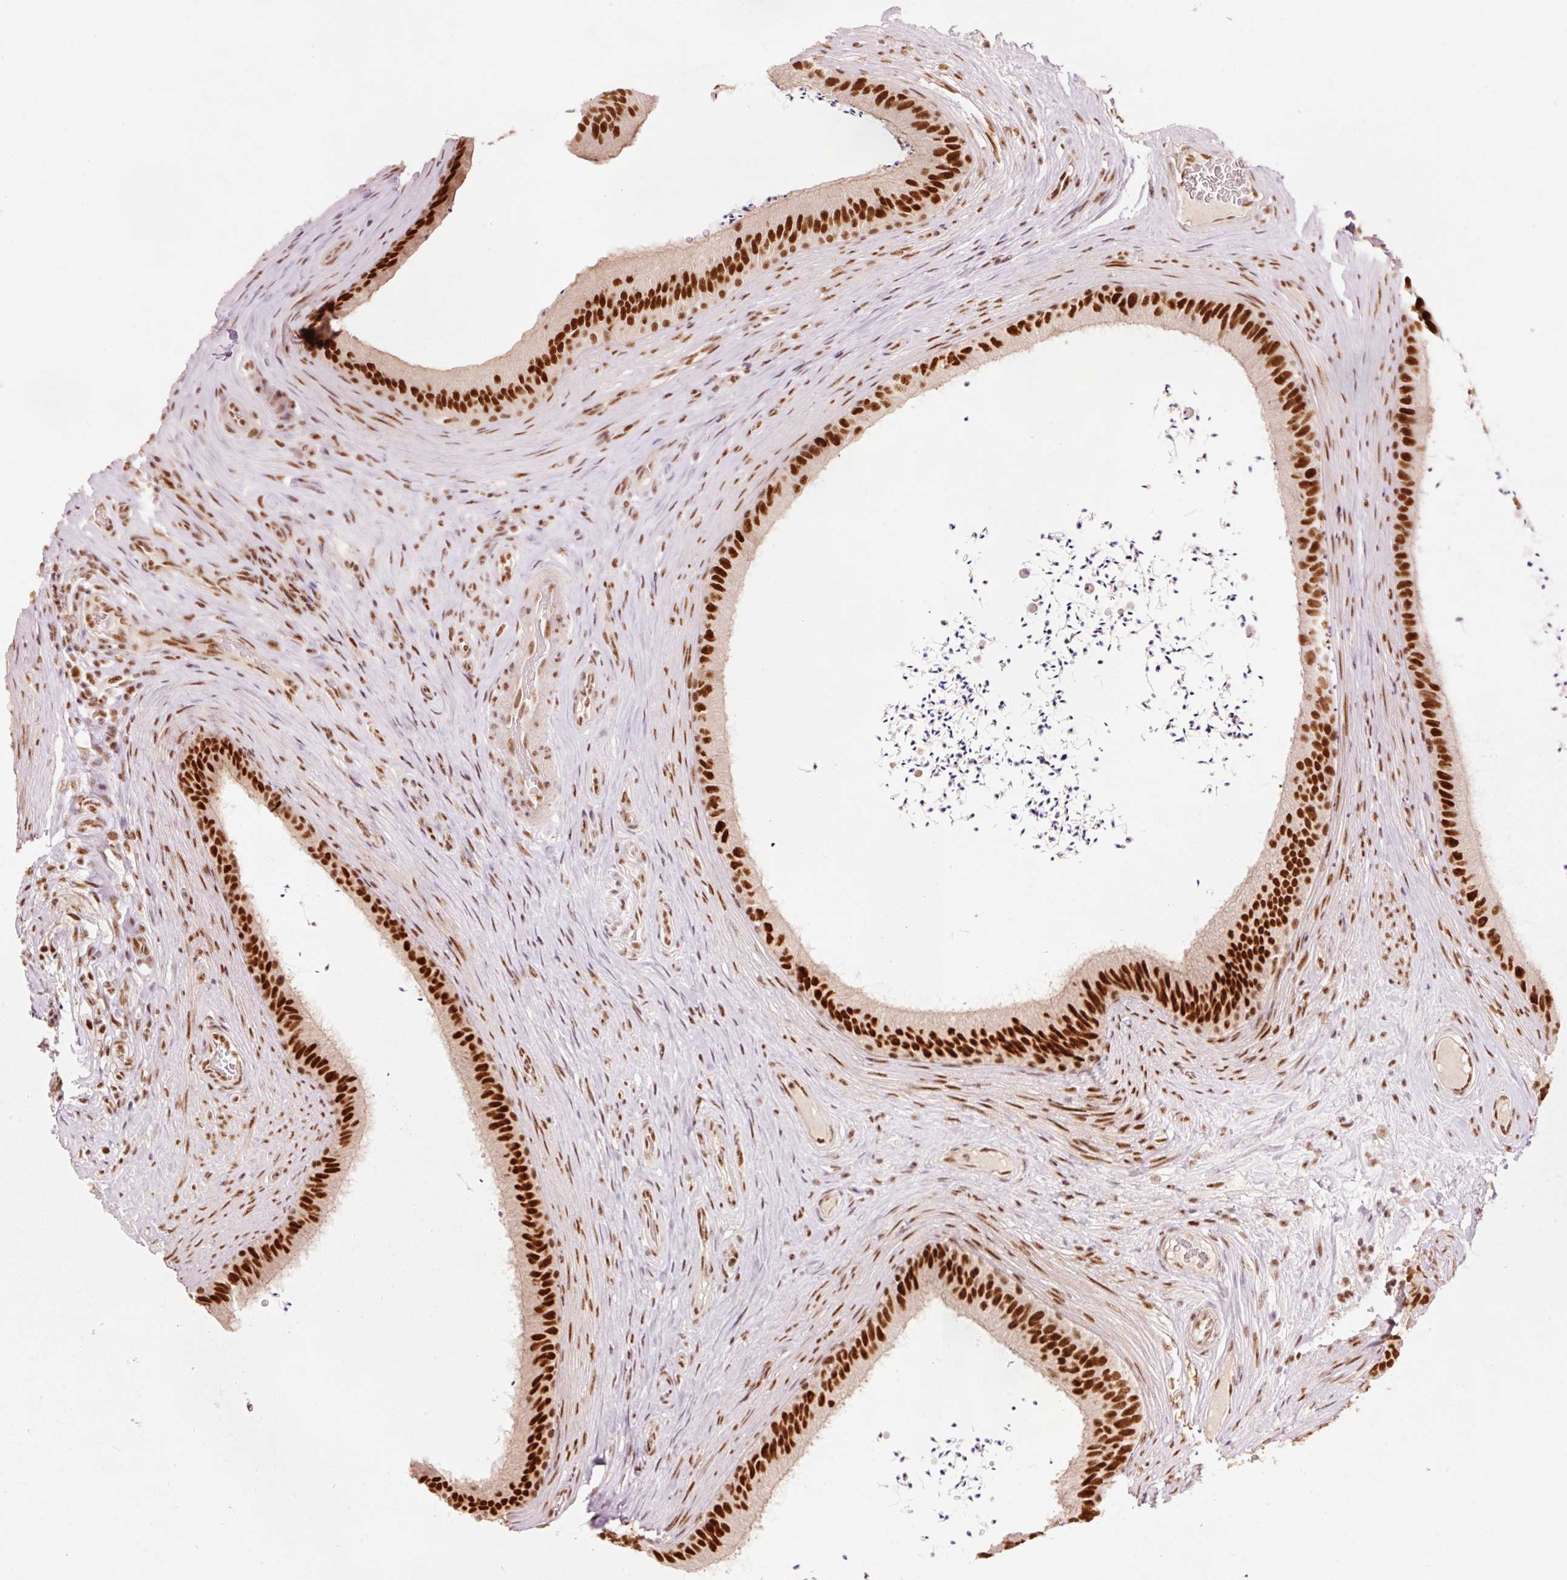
{"staining": {"intensity": "strong", "quantity": ">75%", "location": "nuclear"}, "tissue": "epididymis", "cell_type": "Glandular cells", "image_type": "normal", "snomed": [{"axis": "morphology", "description": "Normal tissue, NOS"}, {"axis": "topography", "description": "Testis"}, {"axis": "topography", "description": "Epididymis"}], "caption": "Brown immunohistochemical staining in unremarkable human epididymis reveals strong nuclear positivity in approximately >75% of glandular cells. Immunohistochemistry stains the protein in brown and the nuclei are stained blue.", "gene": "ZBTB44", "patient": {"sex": "male", "age": 41}}